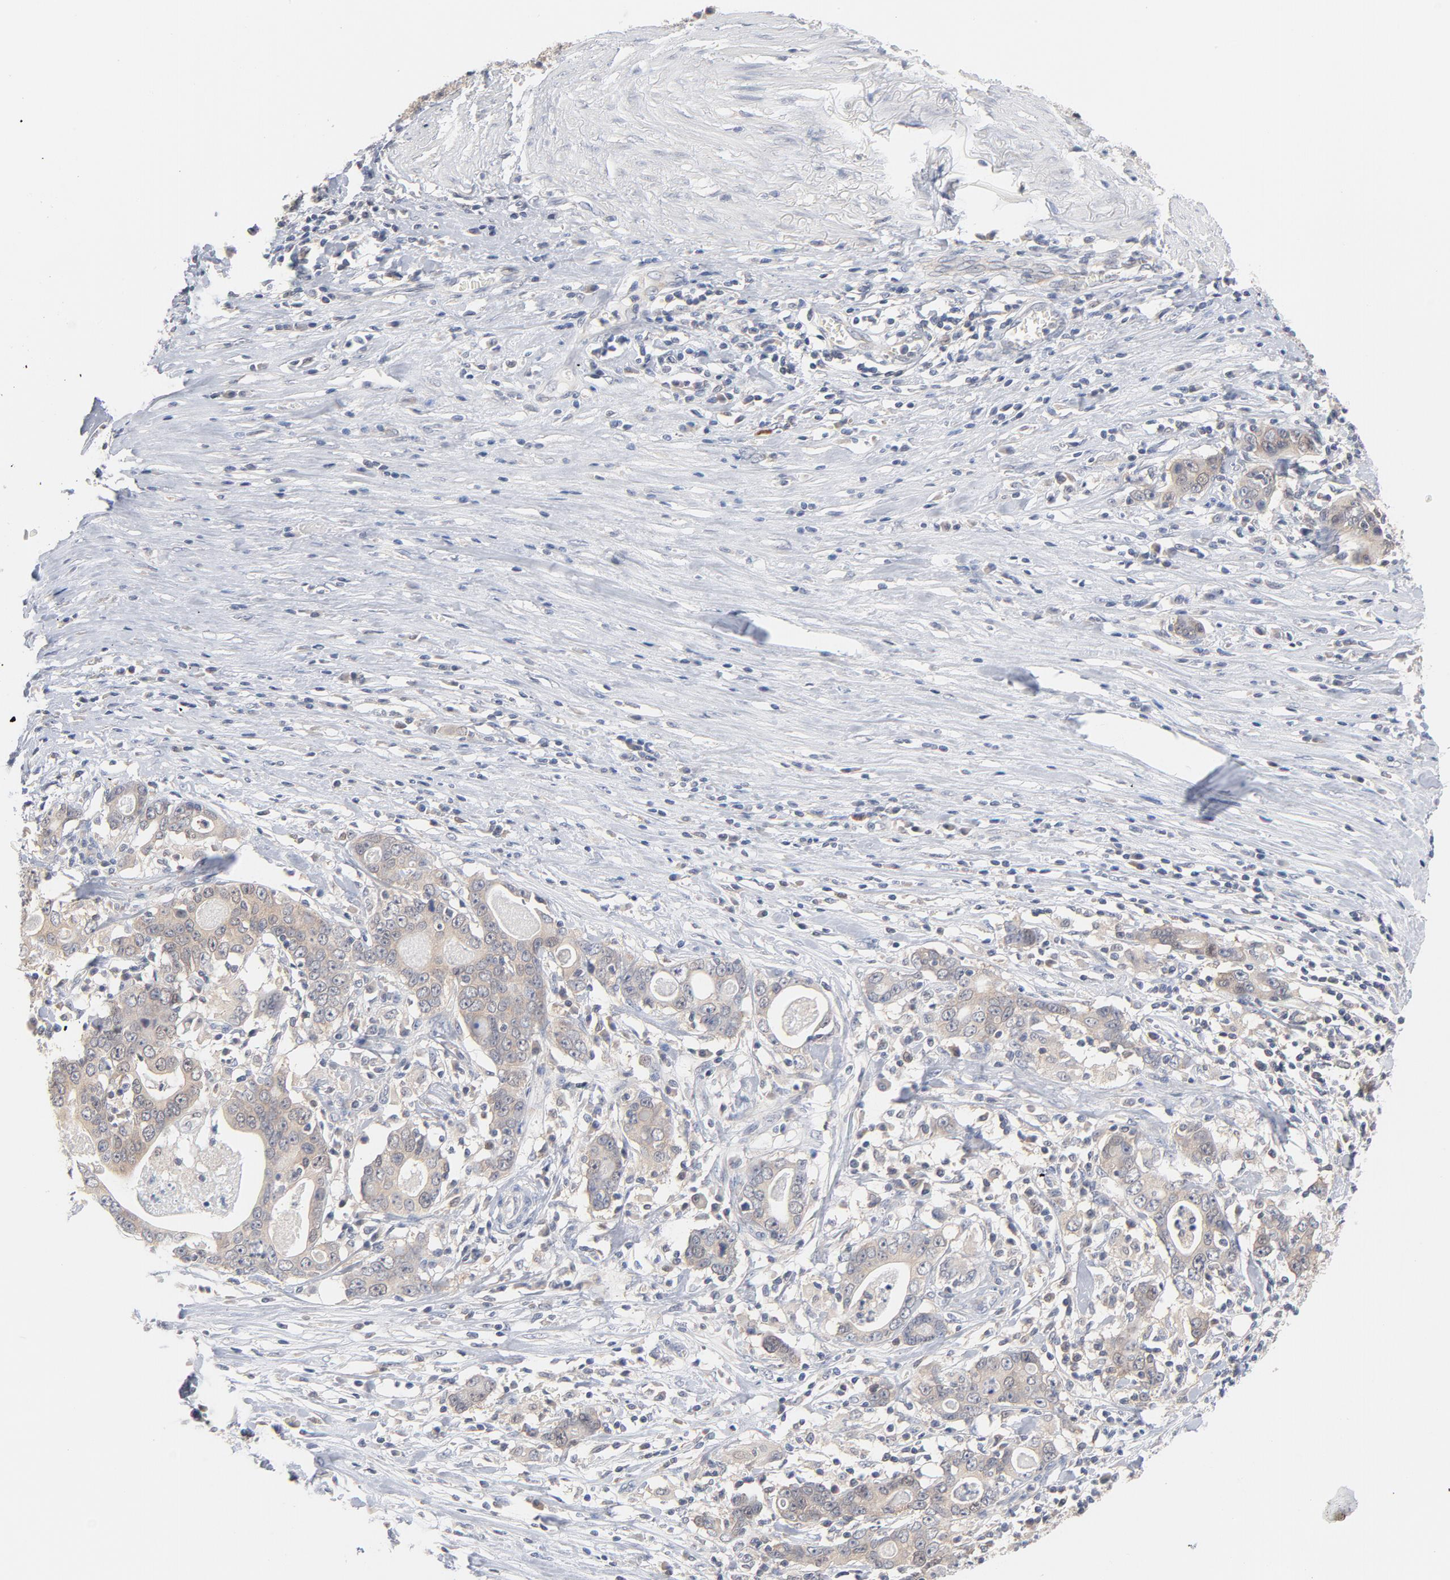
{"staining": {"intensity": "negative", "quantity": "none", "location": "none"}, "tissue": "stomach cancer", "cell_type": "Tumor cells", "image_type": "cancer", "snomed": [{"axis": "morphology", "description": "Adenocarcinoma, NOS"}, {"axis": "topography", "description": "Stomach, lower"}], "caption": "Immunohistochemistry of human adenocarcinoma (stomach) demonstrates no positivity in tumor cells.", "gene": "UBL4A", "patient": {"sex": "female", "age": 72}}